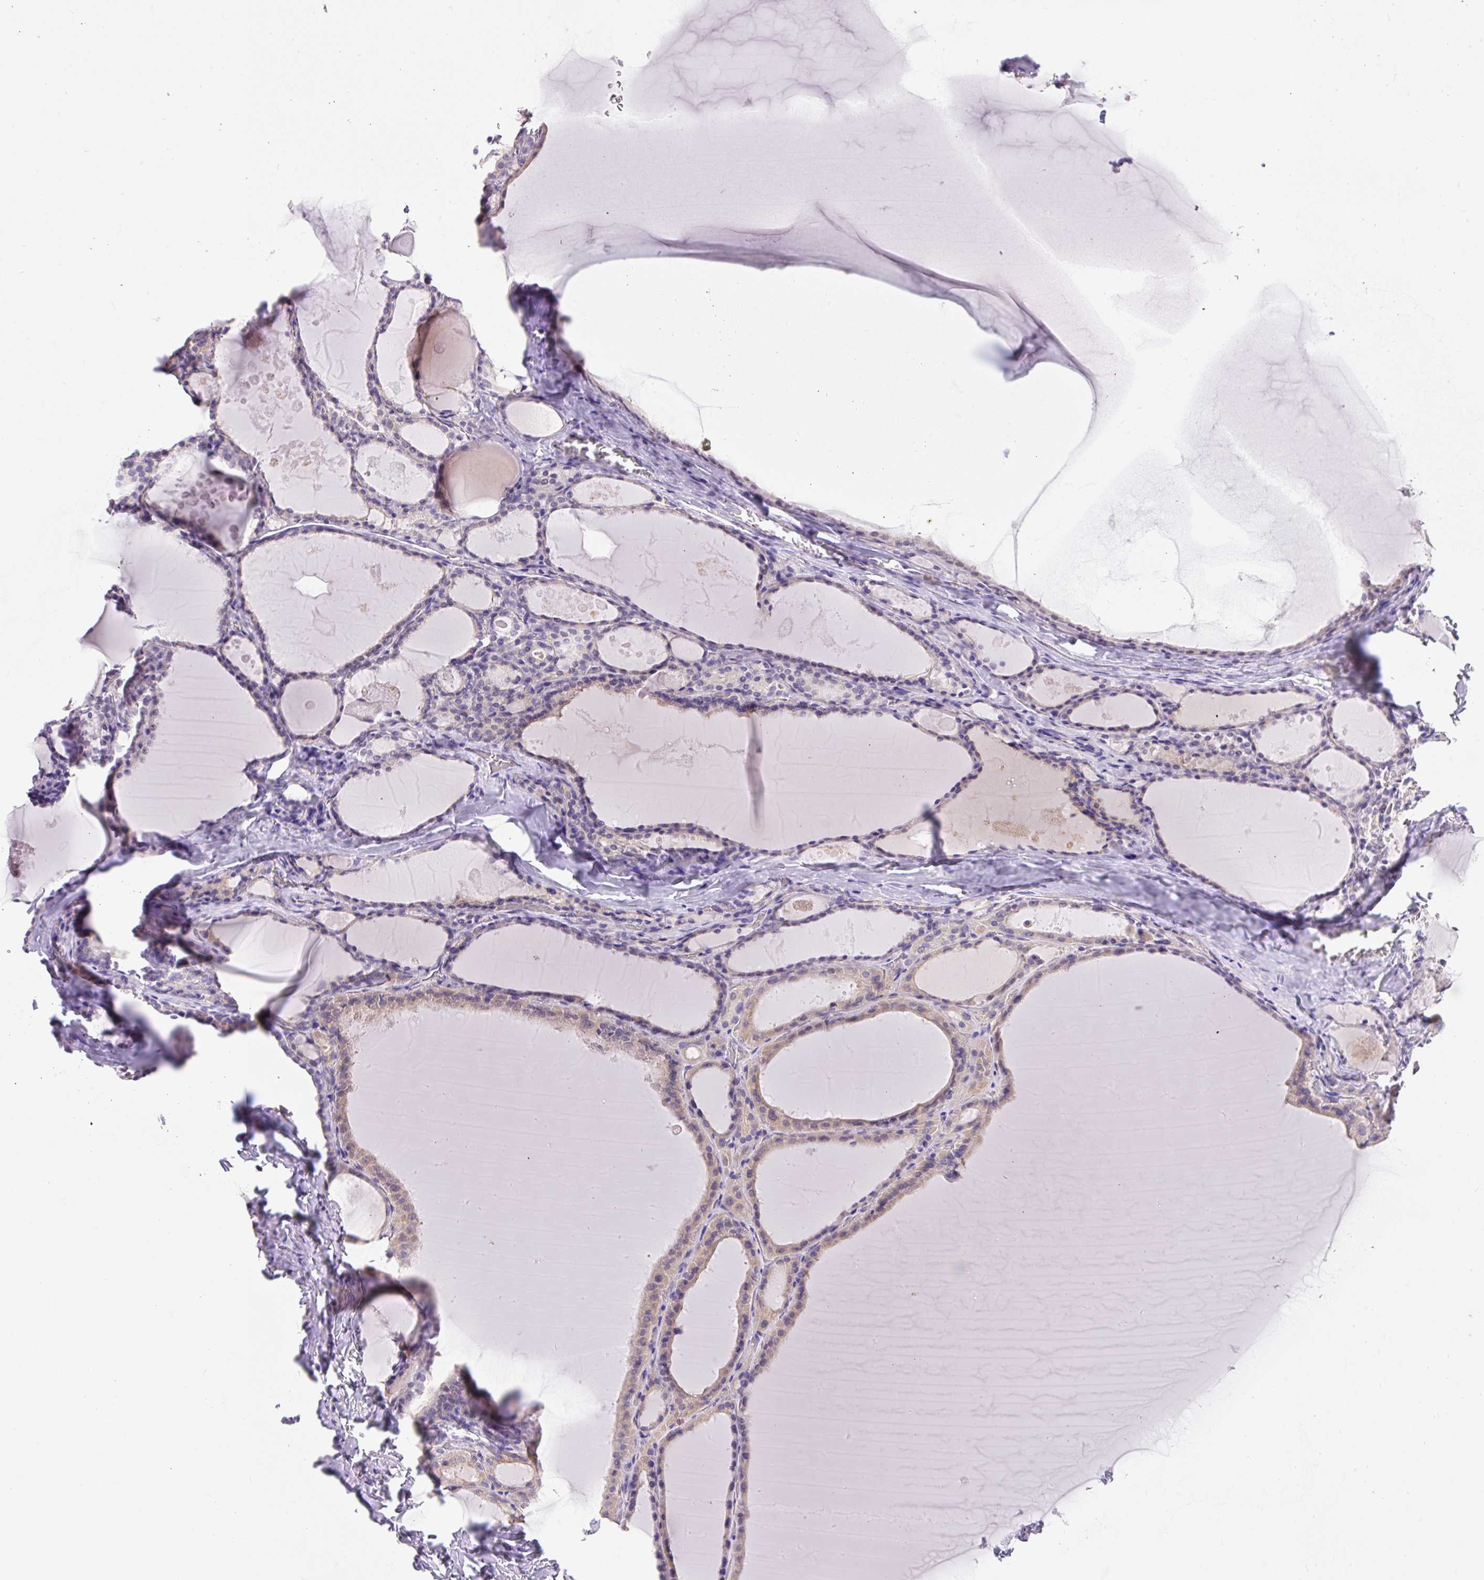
{"staining": {"intensity": "weak", "quantity": "25%-75%", "location": "cytoplasmic/membranous"}, "tissue": "thyroid gland", "cell_type": "Glandular cells", "image_type": "normal", "snomed": [{"axis": "morphology", "description": "Normal tissue, NOS"}, {"axis": "topography", "description": "Thyroid gland"}], "caption": "This is an image of IHC staining of unremarkable thyroid gland, which shows weak staining in the cytoplasmic/membranous of glandular cells.", "gene": "TDRD15", "patient": {"sex": "male", "age": 56}}